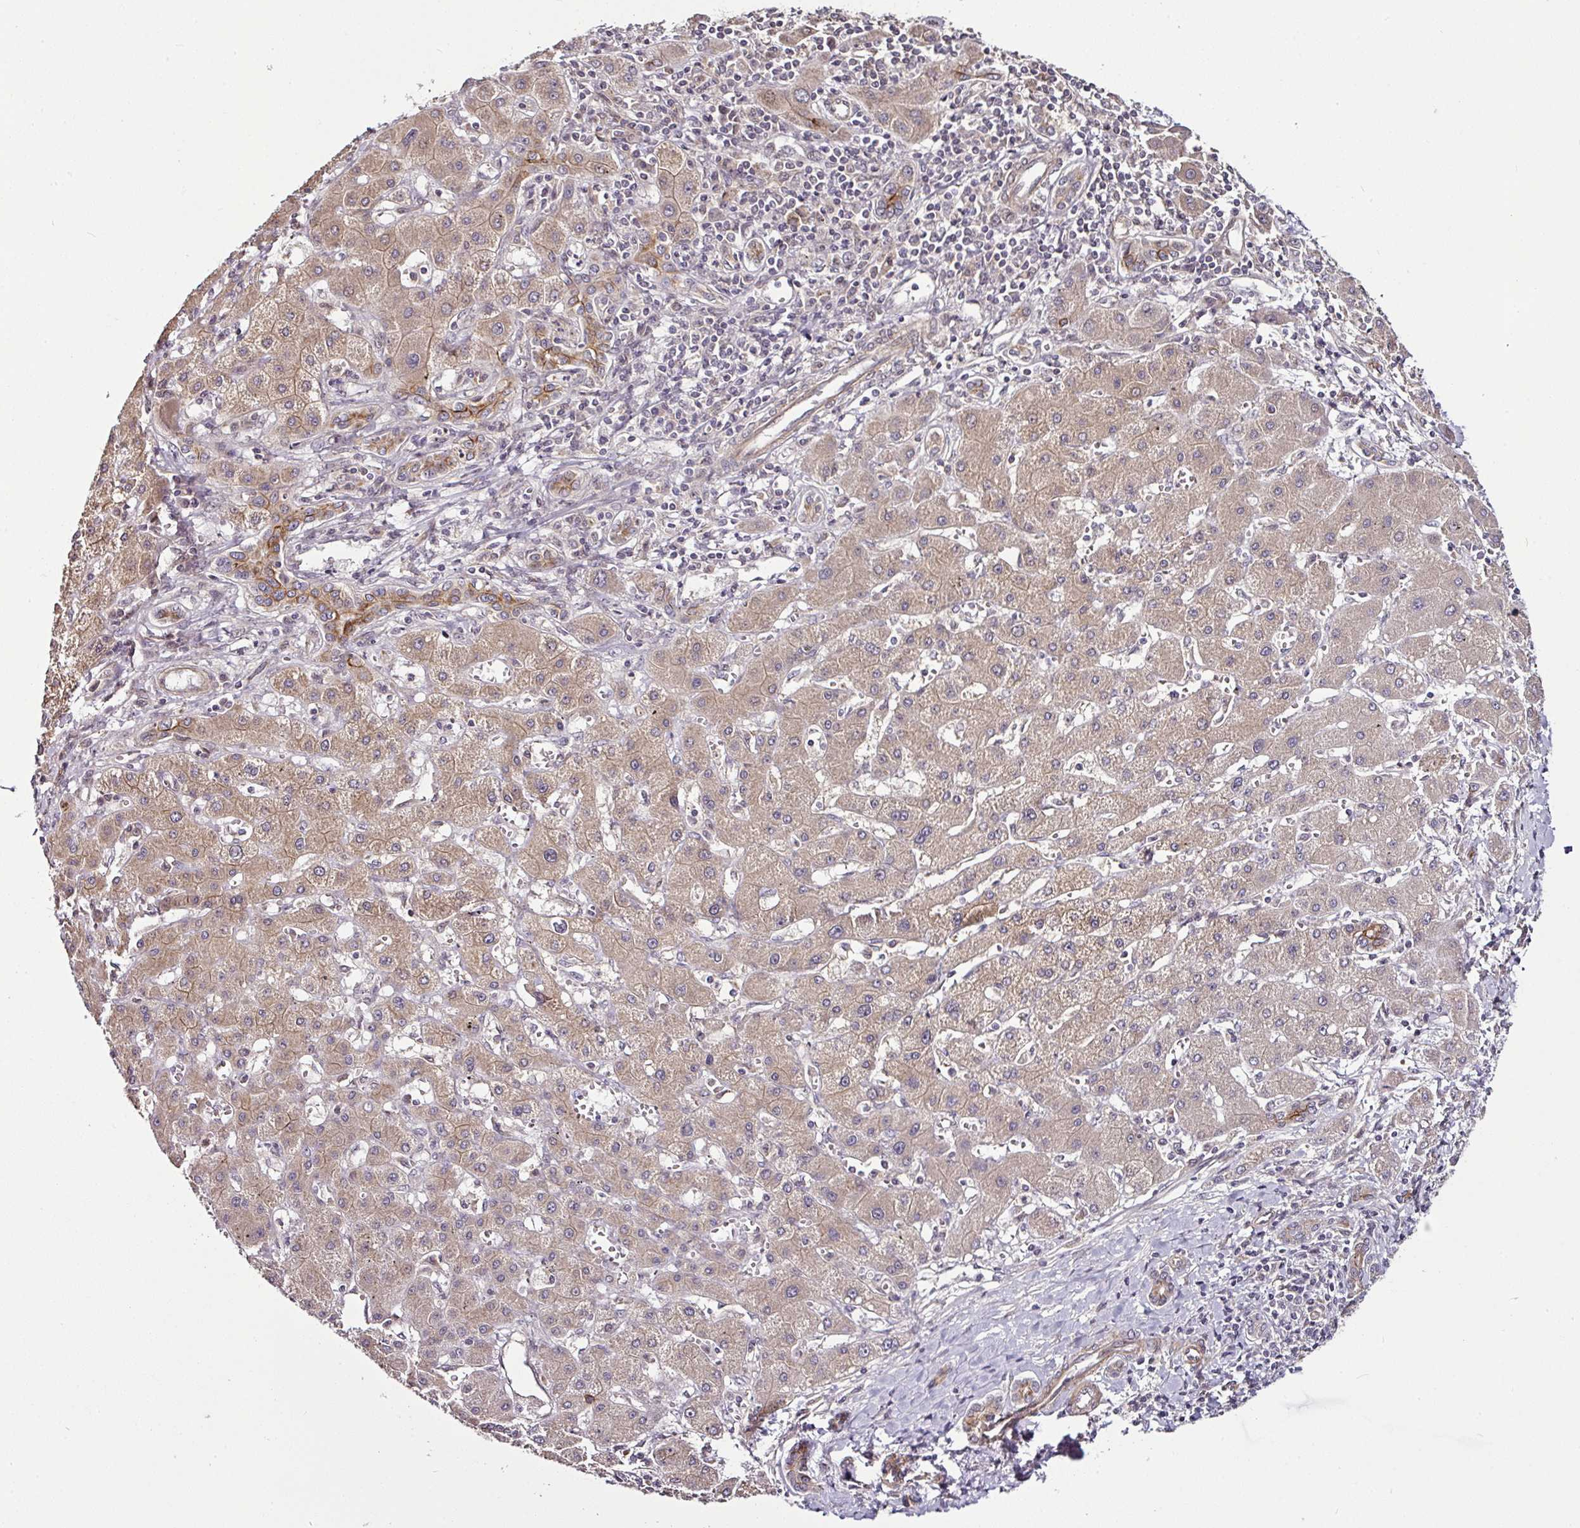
{"staining": {"intensity": "weak", "quantity": ">75%", "location": "cytoplasmic/membranous"}, "tissue": "liver cancer", "cell_type": "Tumor cells", "image_type": "cancer", "snomed": [{"axis": "morphology", "description": "Cholangiocarcinoma"}, {"axis": "topography", "description": "Liver"}], "caption": "Protein analysis of cholangiocarcinoma (liver) tissue displays weak cytoplasmic/membranous positivity in approximately >75% of tumor cells. (DAB (3,3'-diaminobenzidine) = brown stain, brightfield microscopy at high magnification).", "gene": "DCAF13", "patient": {"sex": "male", "age": 59}}